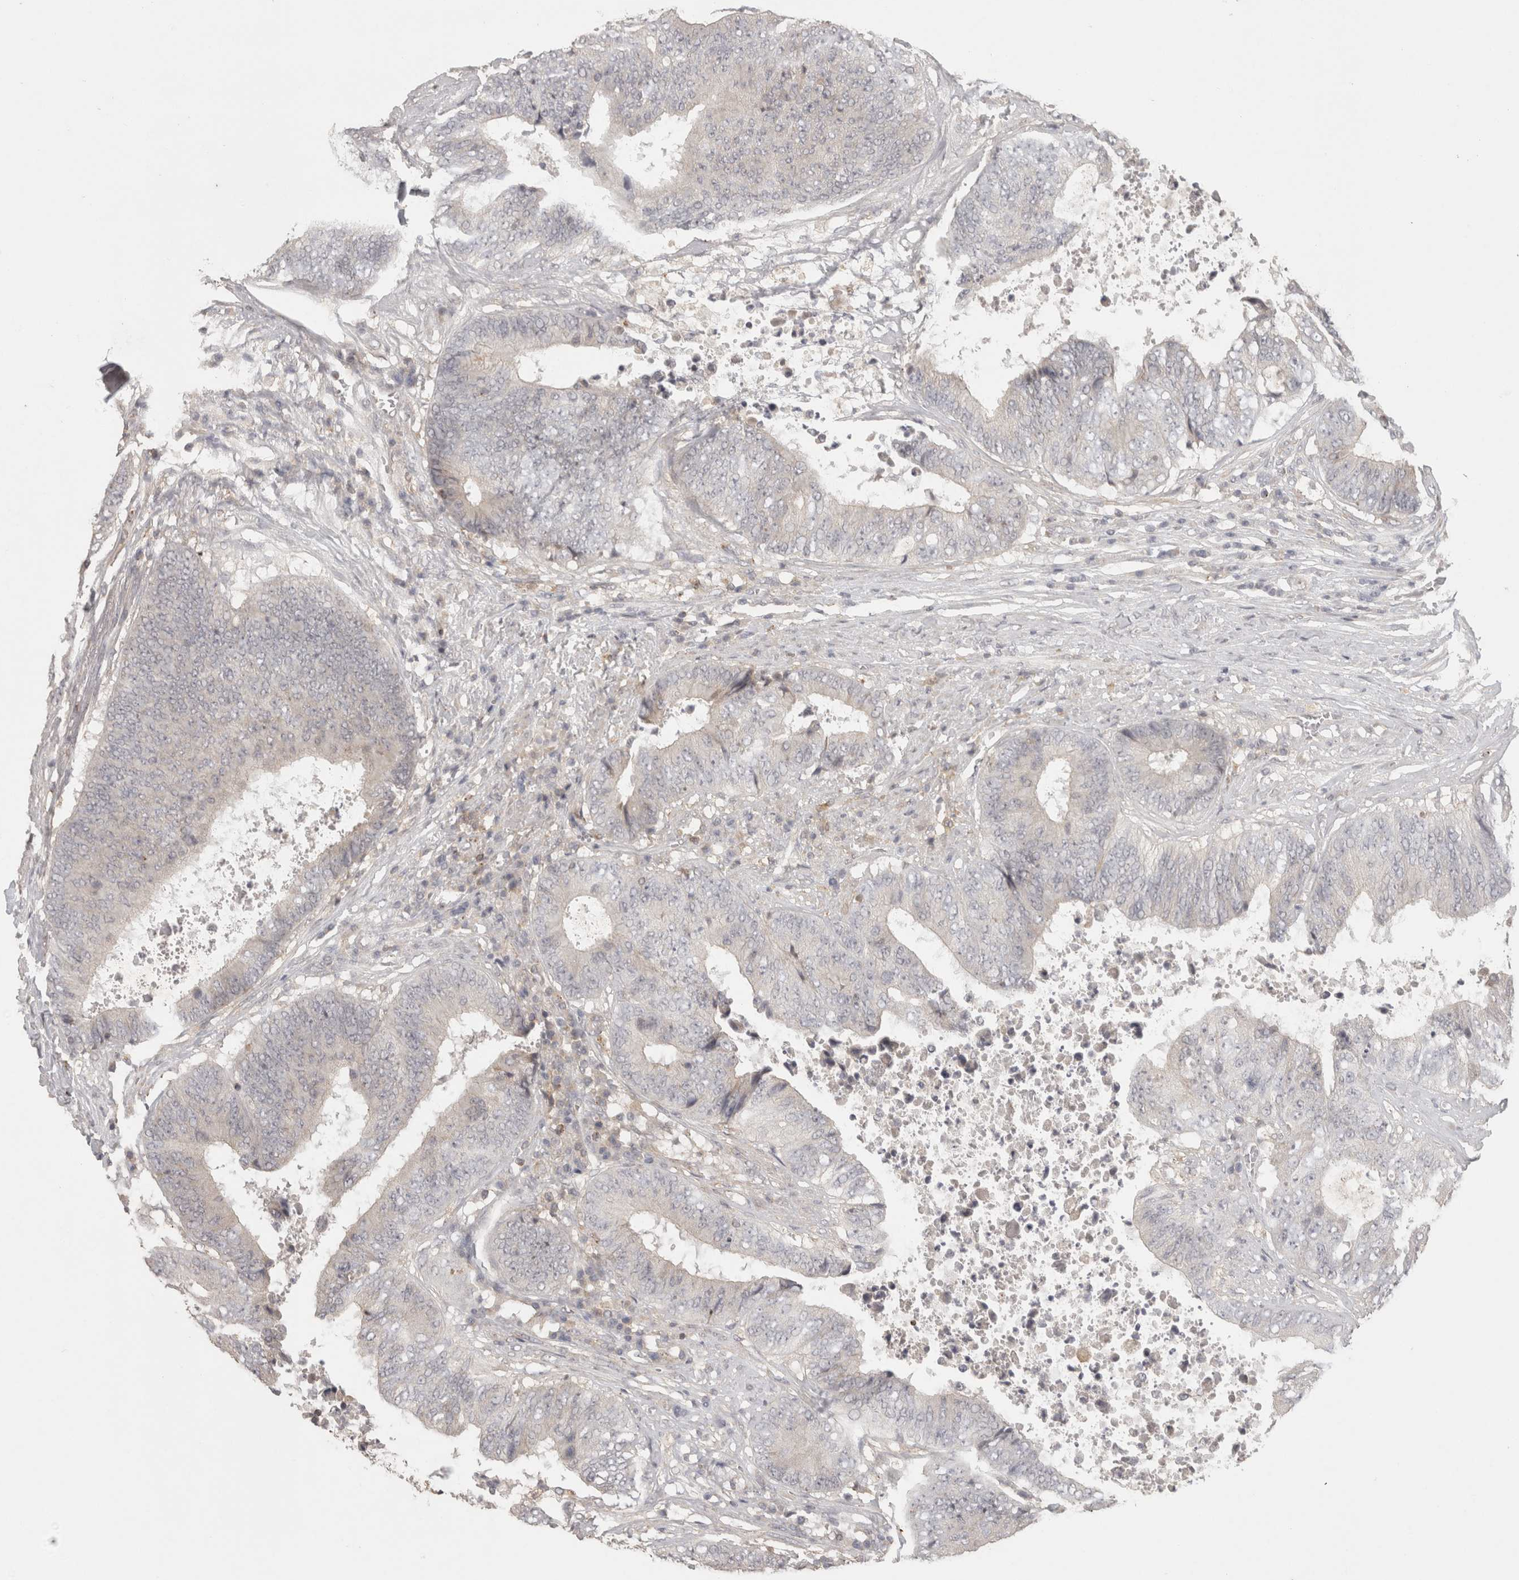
{"staining": {"intensity": "negative", "quantity": "none", "location": "none"}, "tissue": "colorectal cancer", "cell_type": "Tumor cells", "image_type": "cancer", "snomed": [{"axis": "morphology", "description": "Adenocarcinoma, NOS"}, {"axis": "topography", "description": "Rectum"}], "caption": "Adenocarcinoma (colorectal) was stained to show a protein in brown. There is no significant staining in tumor cells.", "gene": "HAVCR2", "patient": {"sex": "male", "age": 72}}